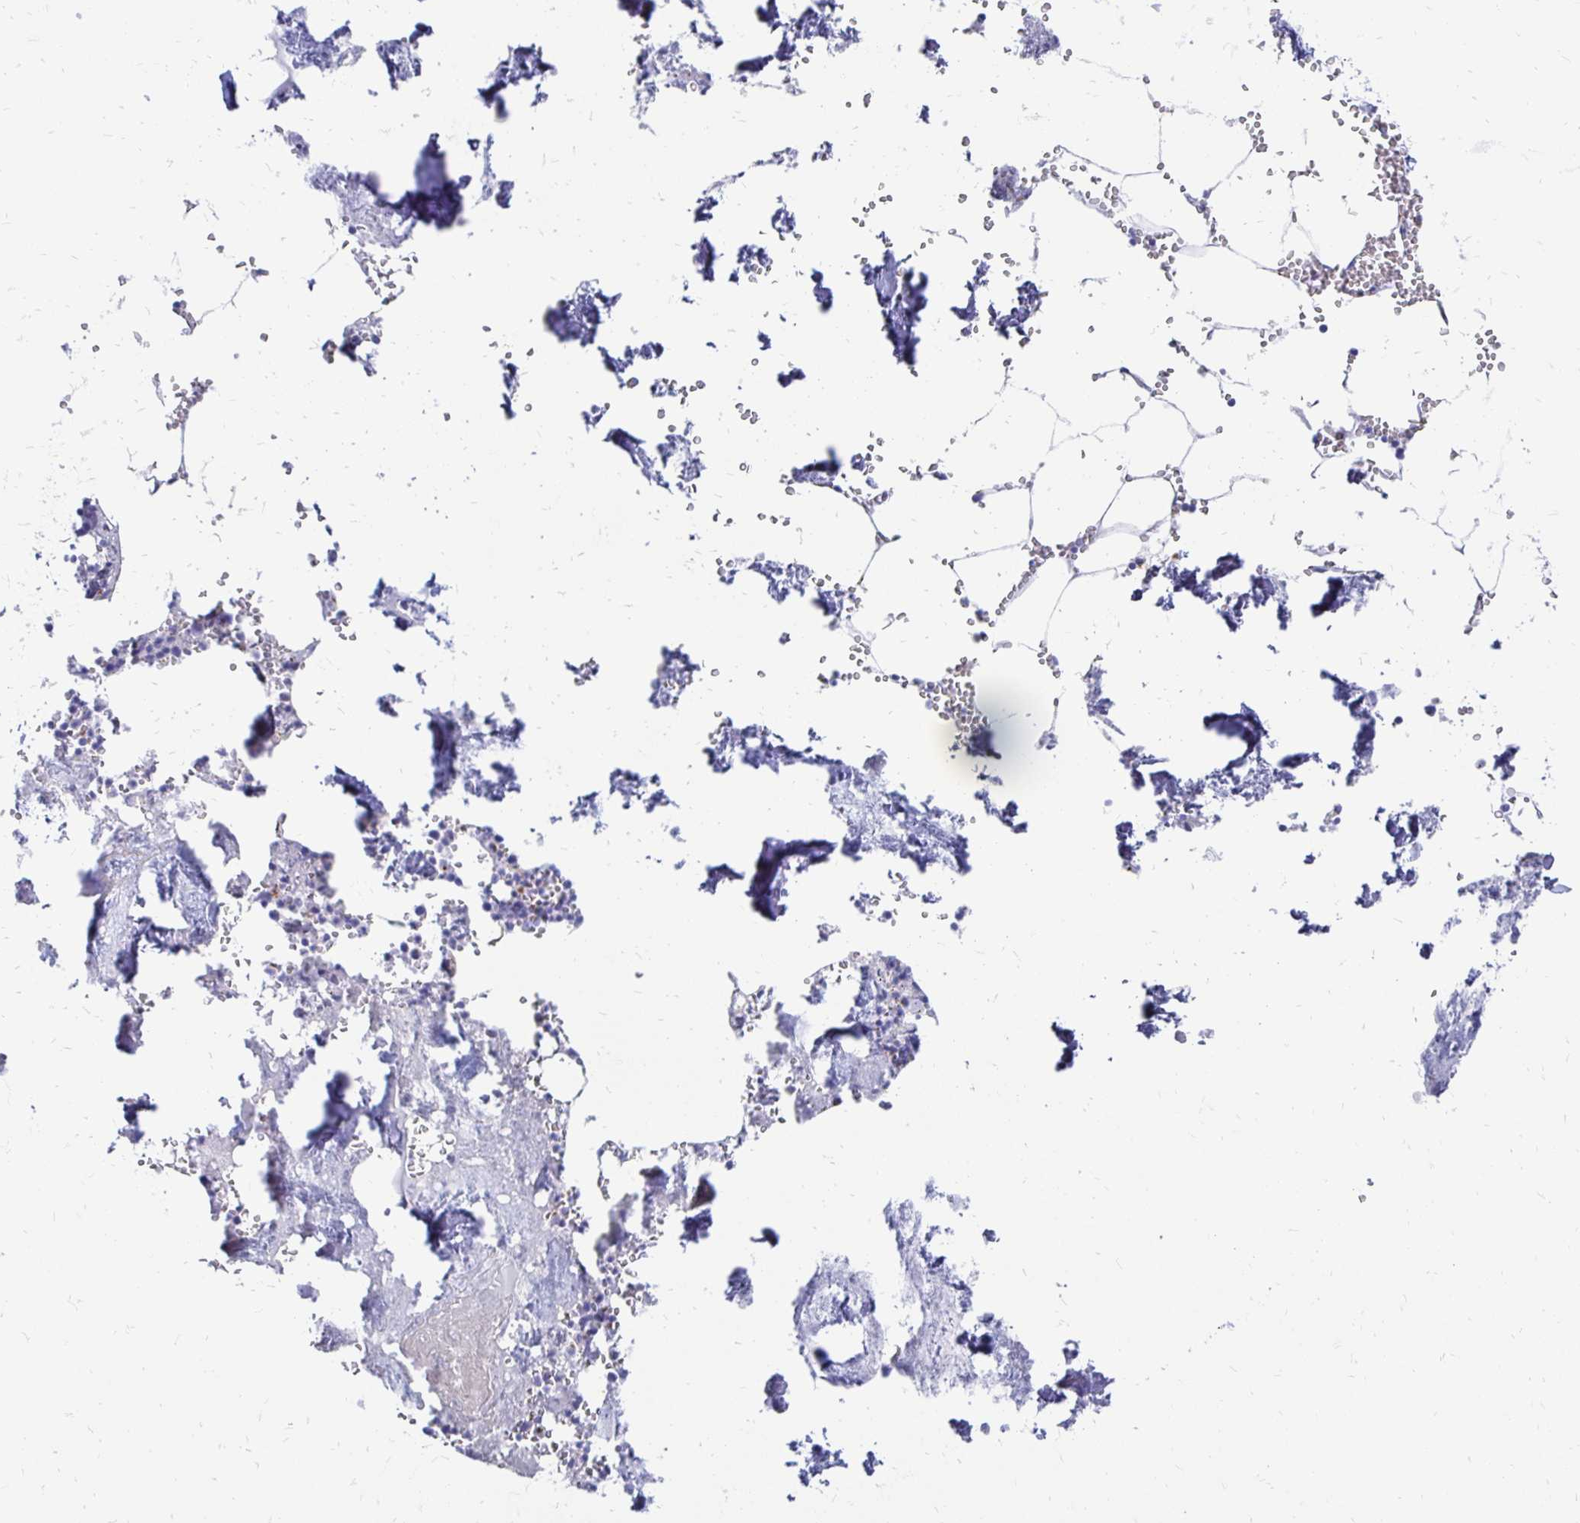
{"staining": {"intensity": "moderate", "quantity": "<25%", "location": "cytoplasmic/membranous"}, "tissue": "bone marrow", "cell_type": "Hematopoietic cells", "image_type": "normal", "snomed": [{"axis": "morphology", "description": "Normal tissue, NOS"}, {"axis": "topography", "description": "Bone marrow"}], "caption": "Hematopoietic cells demonstrate low levels of moderate cytoplasmic/membranous expression in approximately <25% of cells in benign bone marrow. (DAB = brown stain, brightfield microscopy at high magnification).", "gene": "PAGE4", "patient": {"sex": "male", "age": 54}}